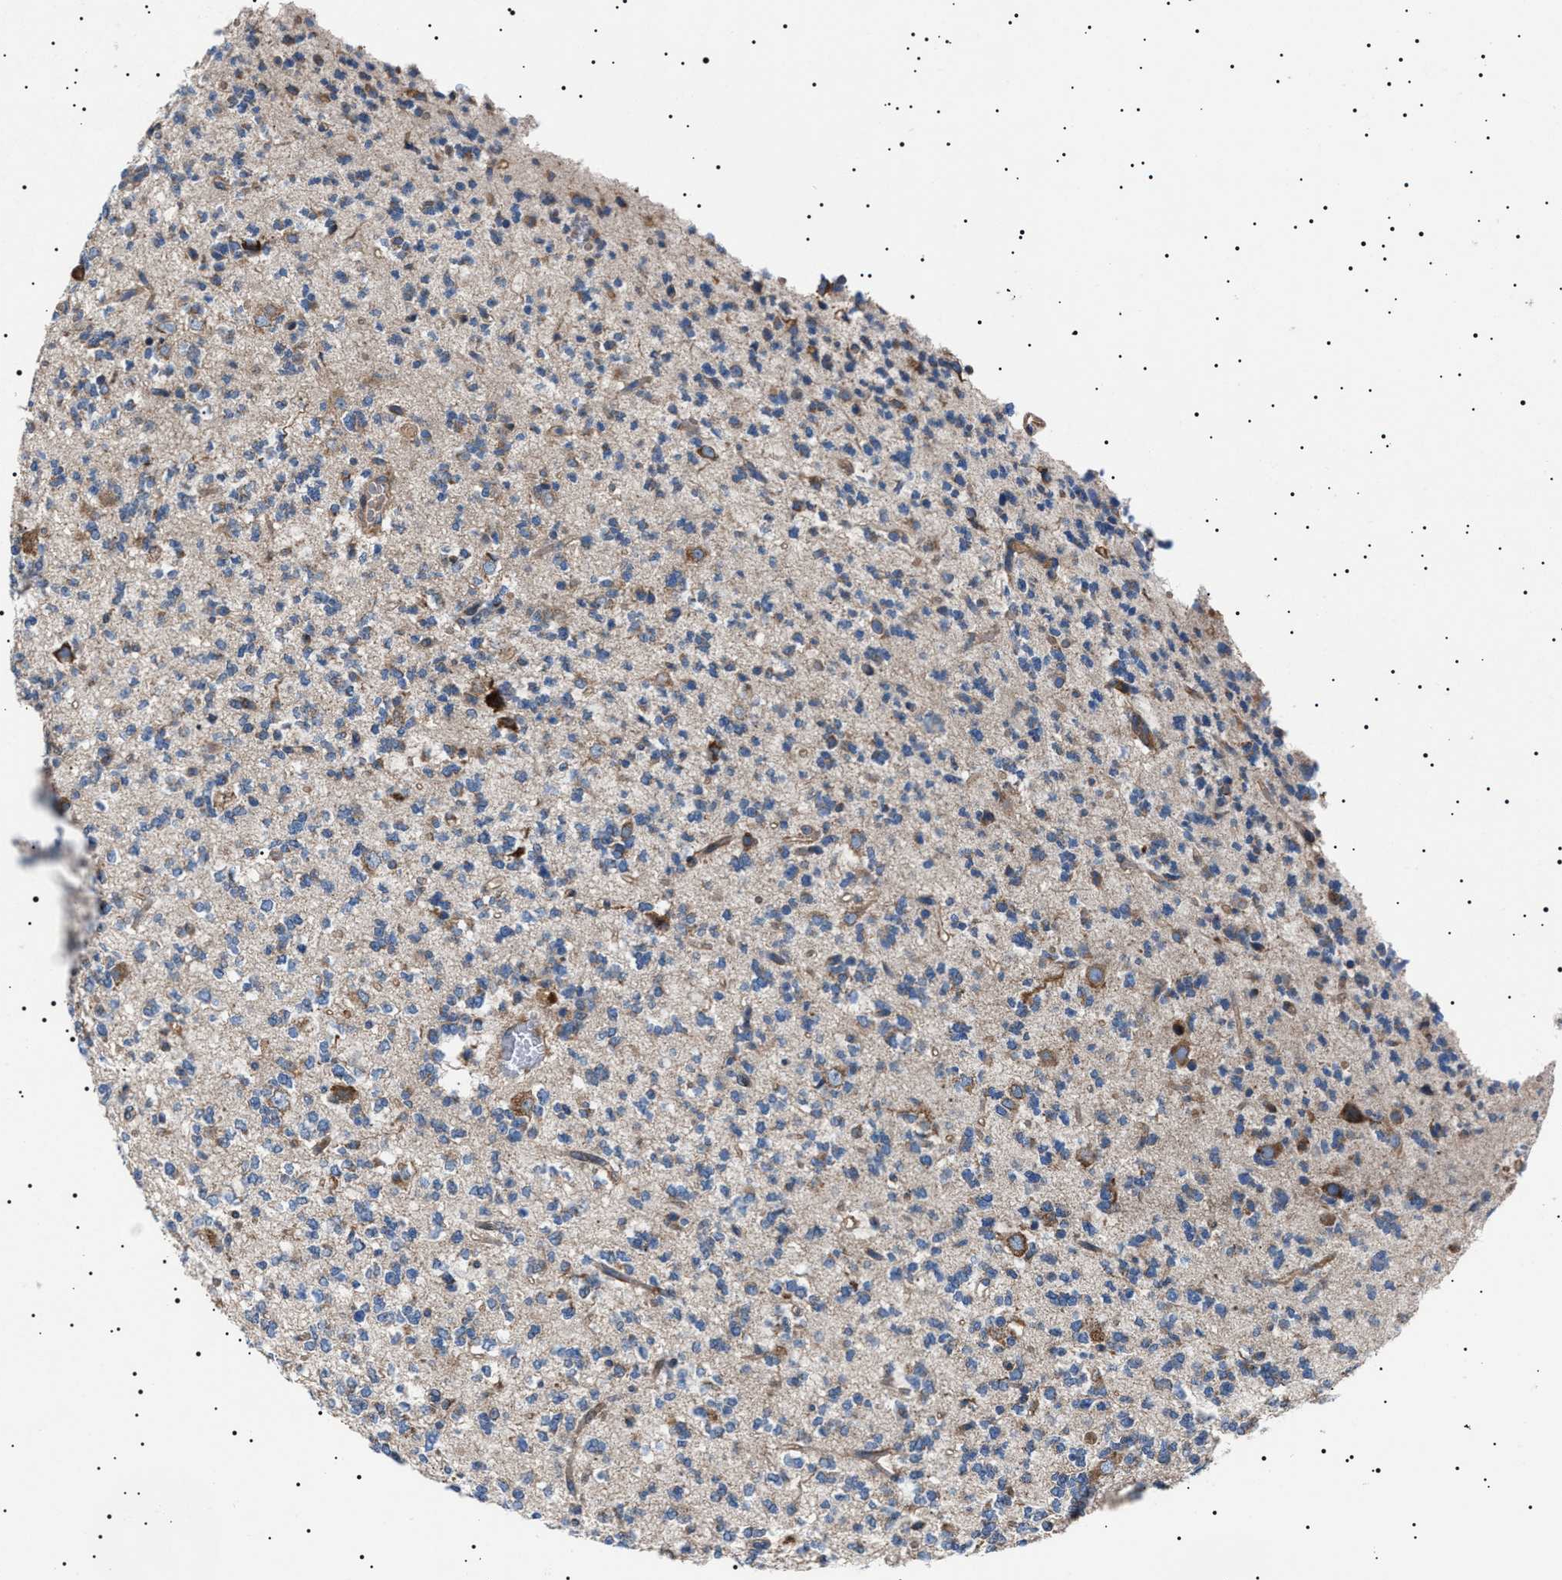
{"staining": {"intensity": "moderate", "quantity": "<25%", "location": "cytoplasmic/membranous"}, "tissue": "glioma", "cell_type": "Tumor cells", "image_type": "cancer", "snomed": [{"axis": "morphology", "description": "Glioma, malignant, Low grade"}, {"axis": "topography", "description": "Brain"}], "caption": "Low-grade glioma (malignant) stained for a protein (brown) displays moderate cytoplasmic/membranous positive expression in approximately <25% of tumor cells.", "gene": "TOP1MT", "patient": {"sex": "male", "age": 38}}